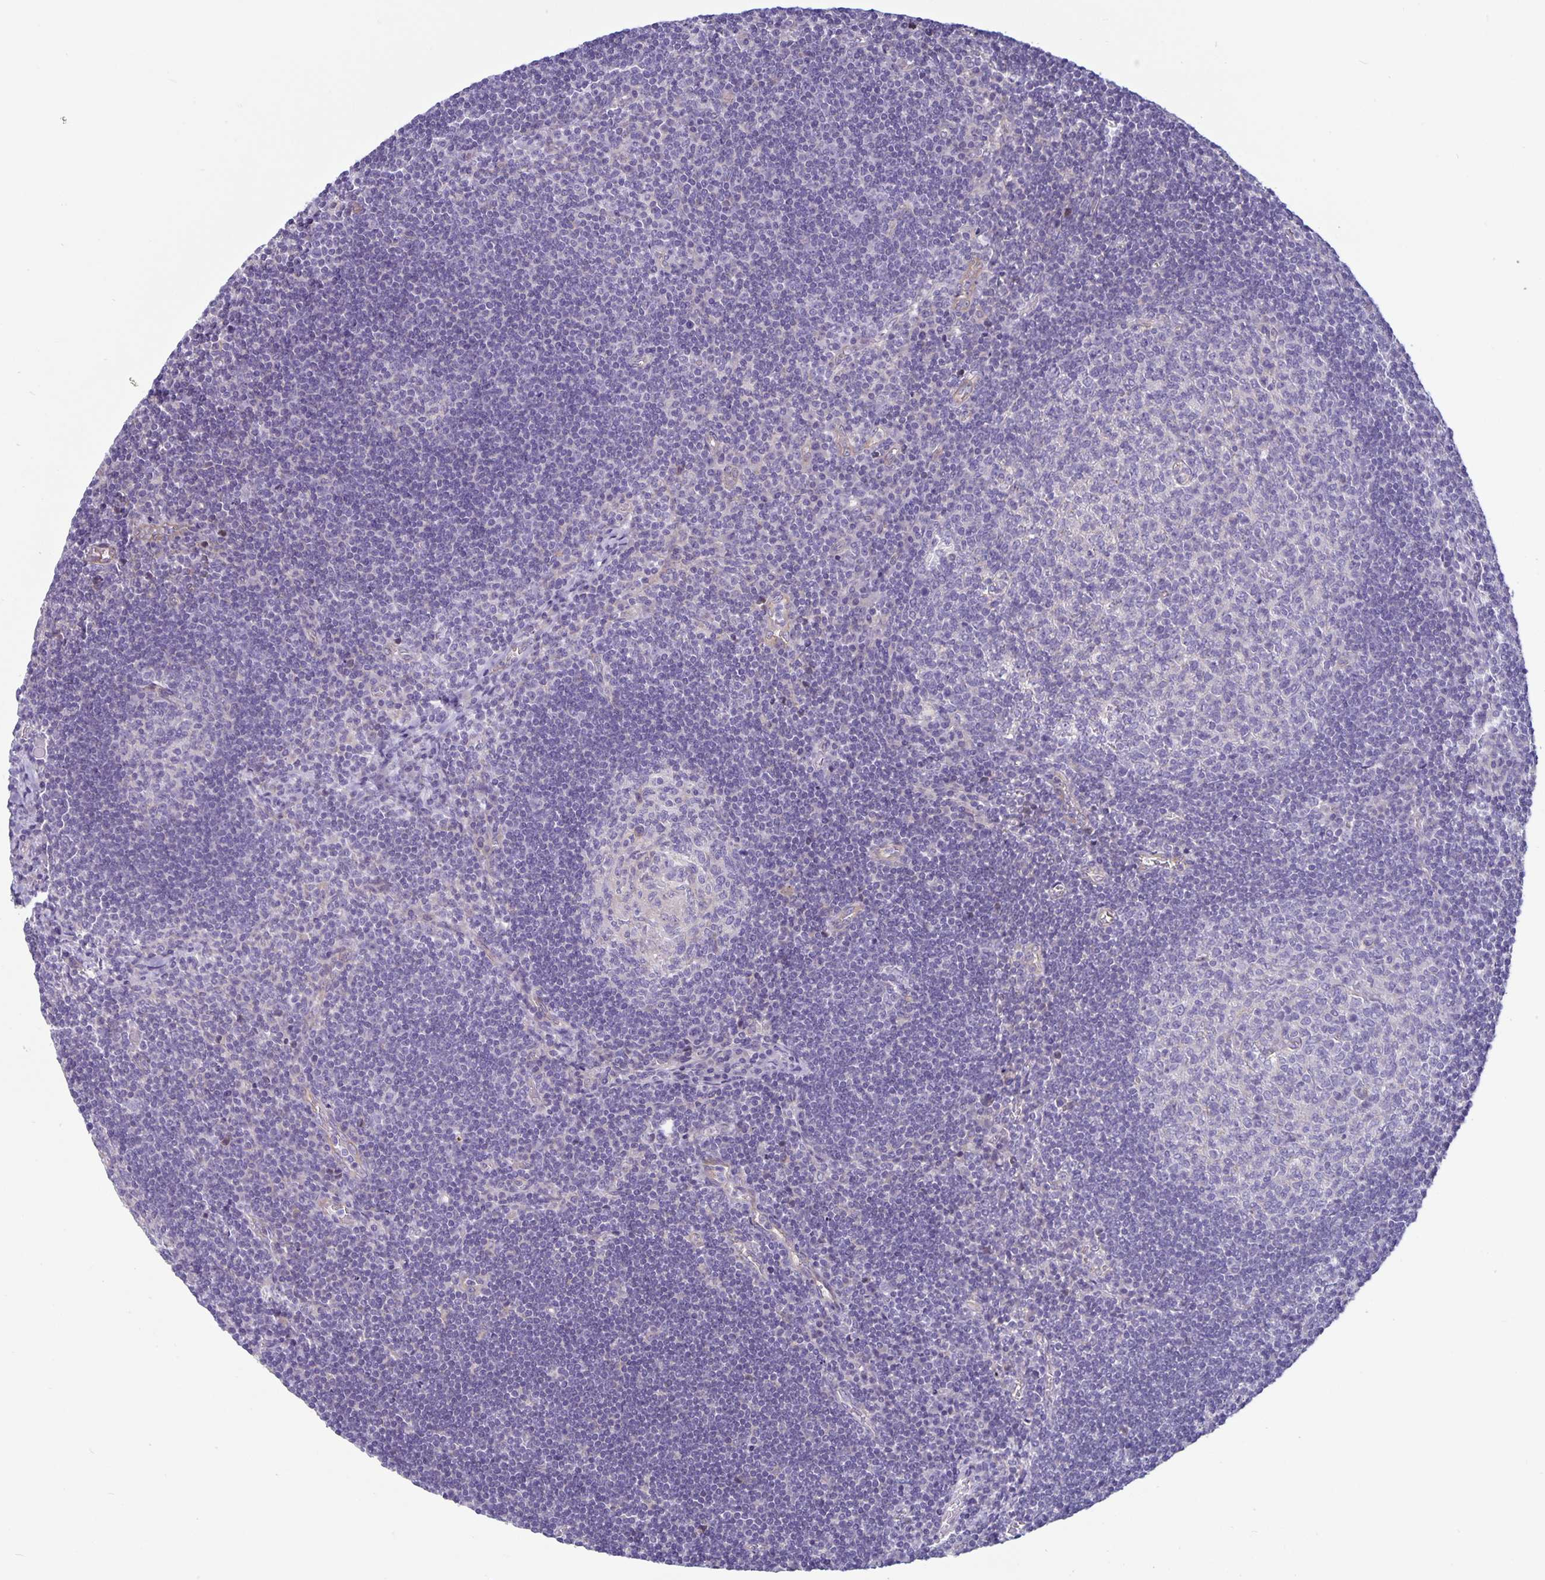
{"staining": {"intensity": "negative", "quantity": "none", "location": "none"}, "tissue": "lymph node", "cell_type": "Germinal center cells", "image_type": "normal", "snomed": [{"axis": "morphology", "description": "Normal tissue, NOS"}, {"axis": "topography", "description": "Lymph node"}], "caption": "DAB immunohistochemical staining of normal human lymph node exhibits no significant expression in germinal center cells. (IHC, brightfield microscopy, high magnification).", "gene": "PLCB3", "patient": {"sex": "male", "age": 67}}